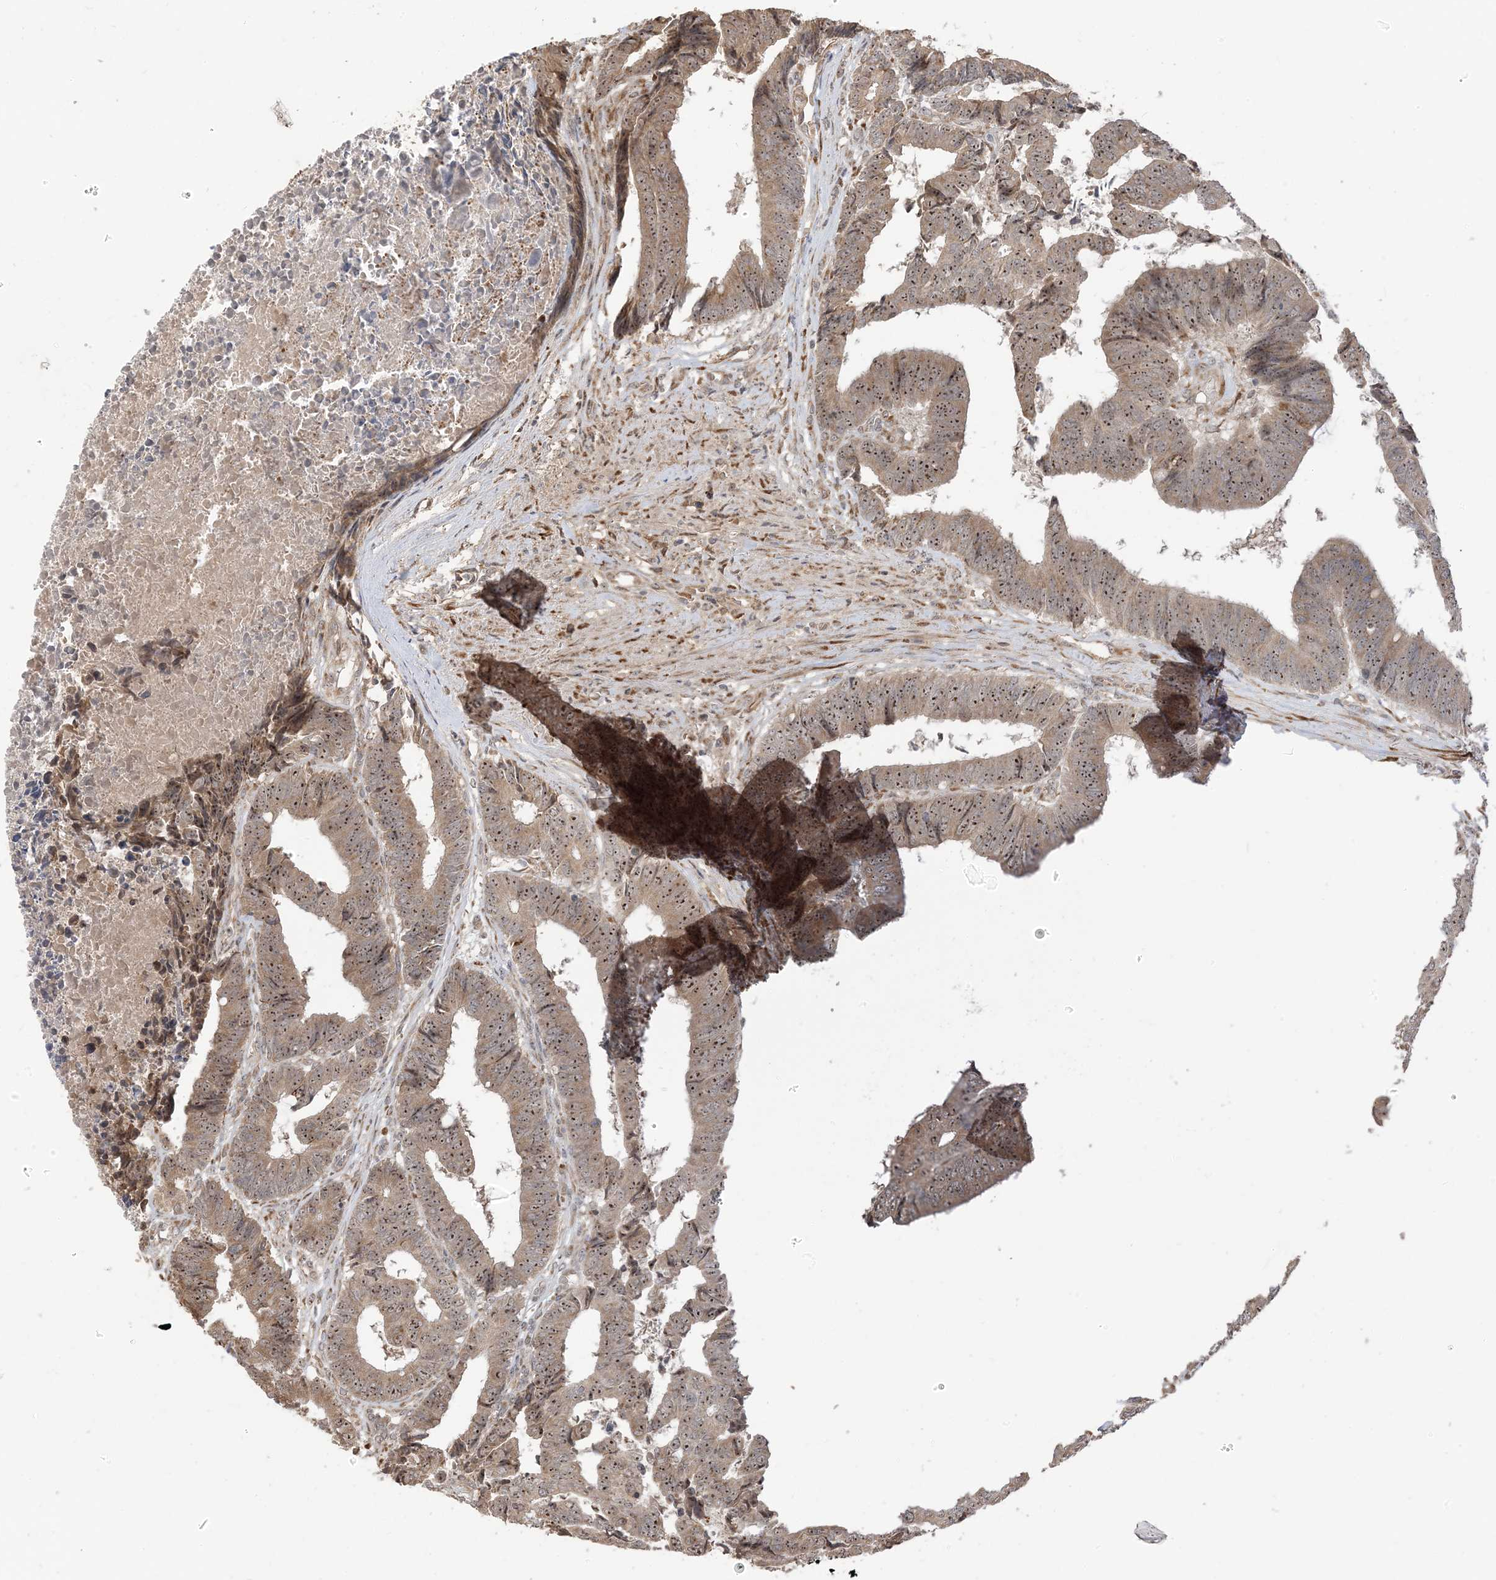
{"staining": {"intensity": "moderate", "quantity": ">75%", "location": "cytoplasmic/membranous,nuclear"}, "tissue": "colorectal cancer", "cell_type": "Tumor cells", "image_type": "cancer", "snomed": [{"axis": "morphology", "description": "Adenocarcinoma, NOS"}, {"axis": "topography", "description": "Rectum"}], "caption": "Protein expression by IHC reveals moderate cytoplasmic/membranous and nuclear positivity in approximately >75% of tumor cells in colorectal cancer.", "gene": "ECM2", "patient": {"sex": "male", "age": 84}}